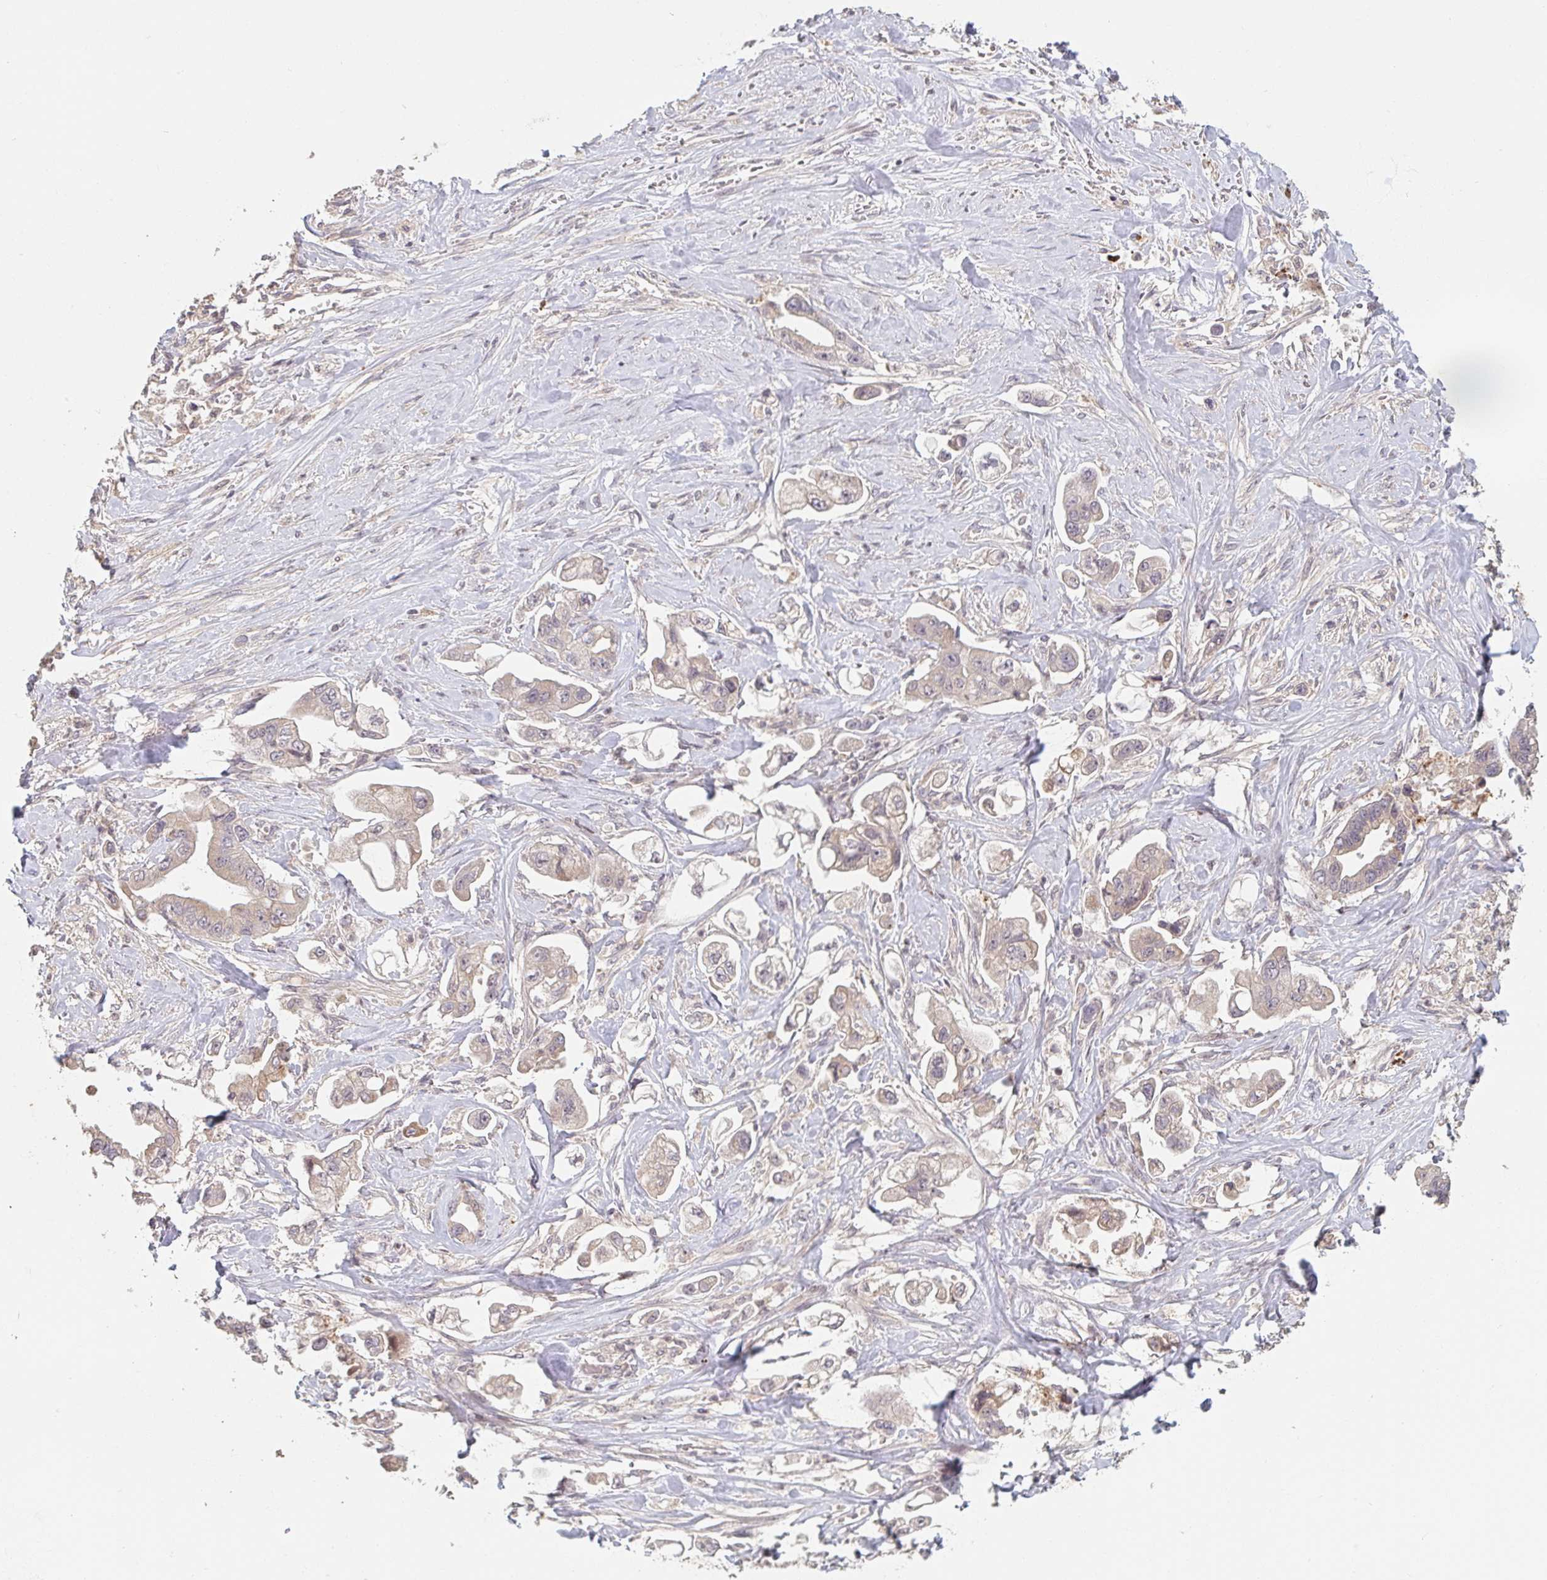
{"staining": {"intensity": "weak", "quantity": "<25%", "location": "cytoplasmic/membranous"}, "tissue": "stomach cancer", "cell_type": "Tumor cells", "image_type": "cancer", "snomed": [{"axis": "morphology", "description": "Adenocarcinoma, NOS"}, {"axis": "topography", "description": "Stomach"}], "caption": "This is an immunohistochemistry (IHC) micrograph of adenocarcinoma (stomach). There is no positivity in tumor cells.", "gene": "DCST1", "patient": {"sex": "male", "age": 62}}